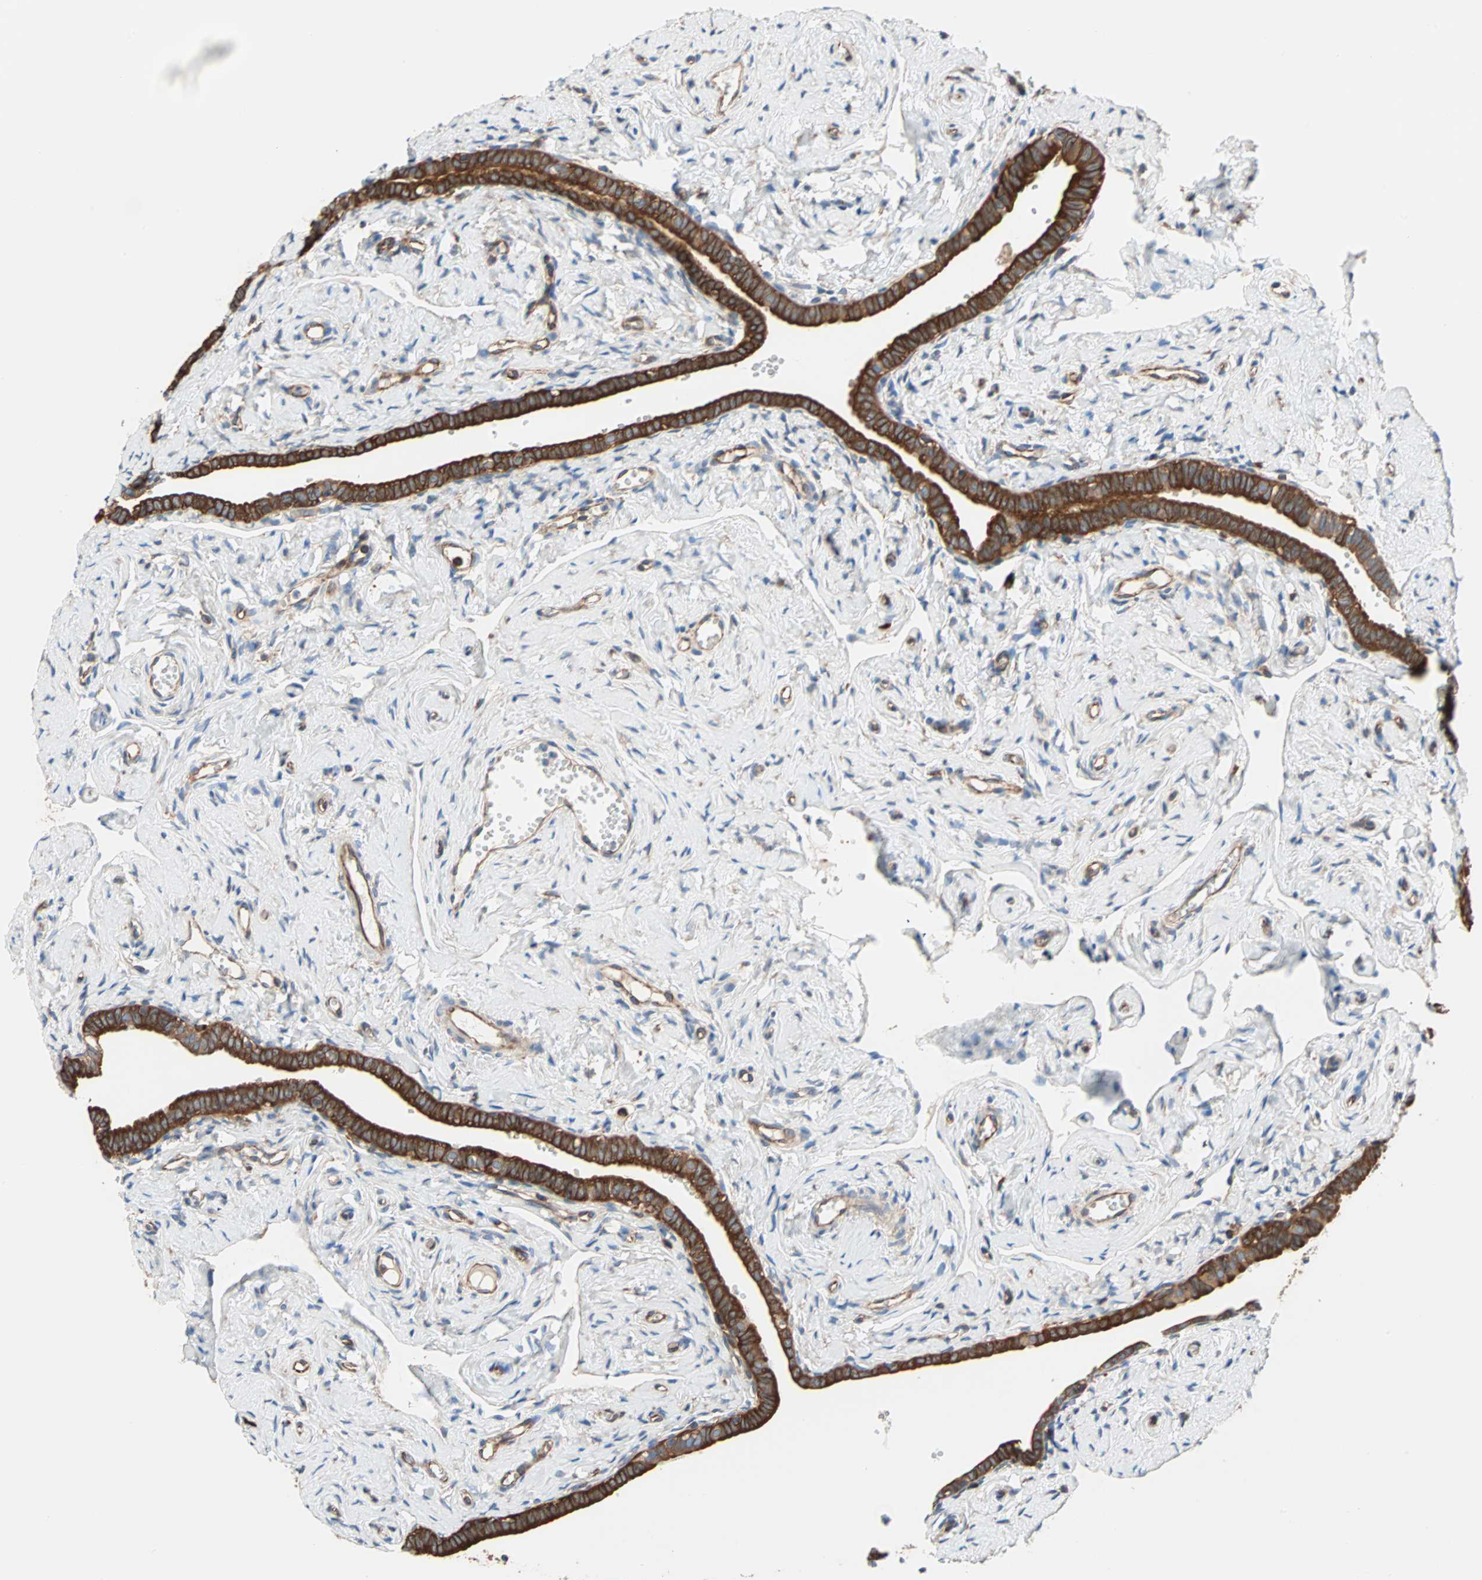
{"staining": {"intensity": "strong", "quantity": ">75%", "location": "cytoplasmic/membranous"}, "tissue": "fallopian tube", "cell_type": "Glandular cells", "image_type": "normal", "snomed": [{"axis": "morphology", "description": "Normal tissue, NOS"}, {"axis": "topography", "description": "Fallopian tube"}], "caption": "Immunohistochemistry micrograph of benign fallopian tube: fallopian tube stained using IHC reveals high levels of strong protein expression localized specifically in the cytoplasmic/membranous of glandular cells, appearing as a cytoplasmic/membranous brown color.", "gene": "EEF2", "patient": {"sex": "female", "age": 71}}